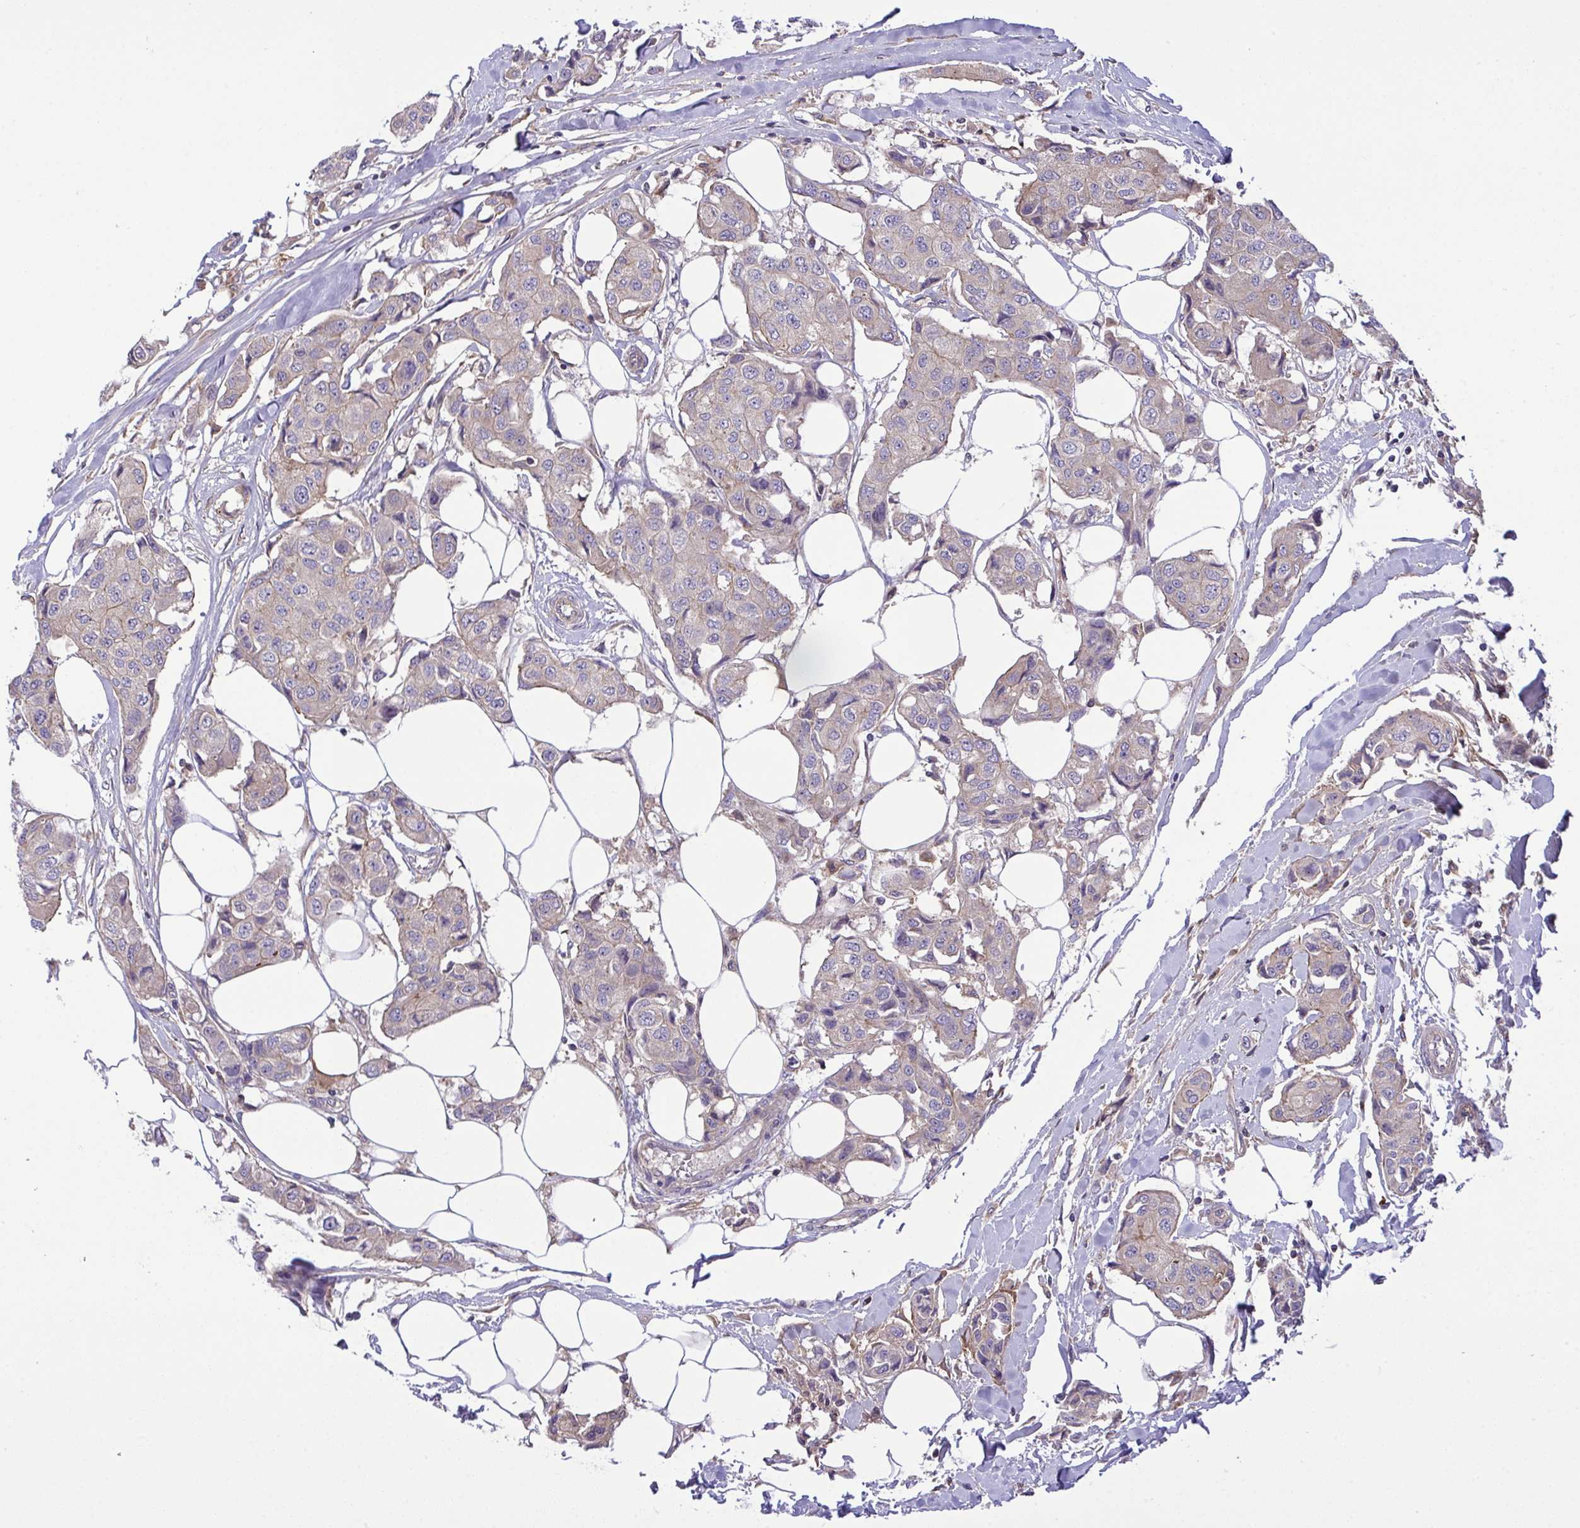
{"staining": {"intensity": "negative", "quantity": "none", "location": "none"}, "tissue": "breast cancer", "cell_type": "Tumor cells", "image_type": "cancer", "snomed": [{"axis": "morphology", "description": "Duct carcinoma"}, {"axis": "topography", "description": "Breast"}, {"axis": "topography", "description": "Lymph node"}], "caption": "An image of invasive ductal carcinoma (breast) stained for a protein reveals no brown staining in tumor cells.", "gene": "GRB14", "patient": {"sex": "female", "age": 80}}